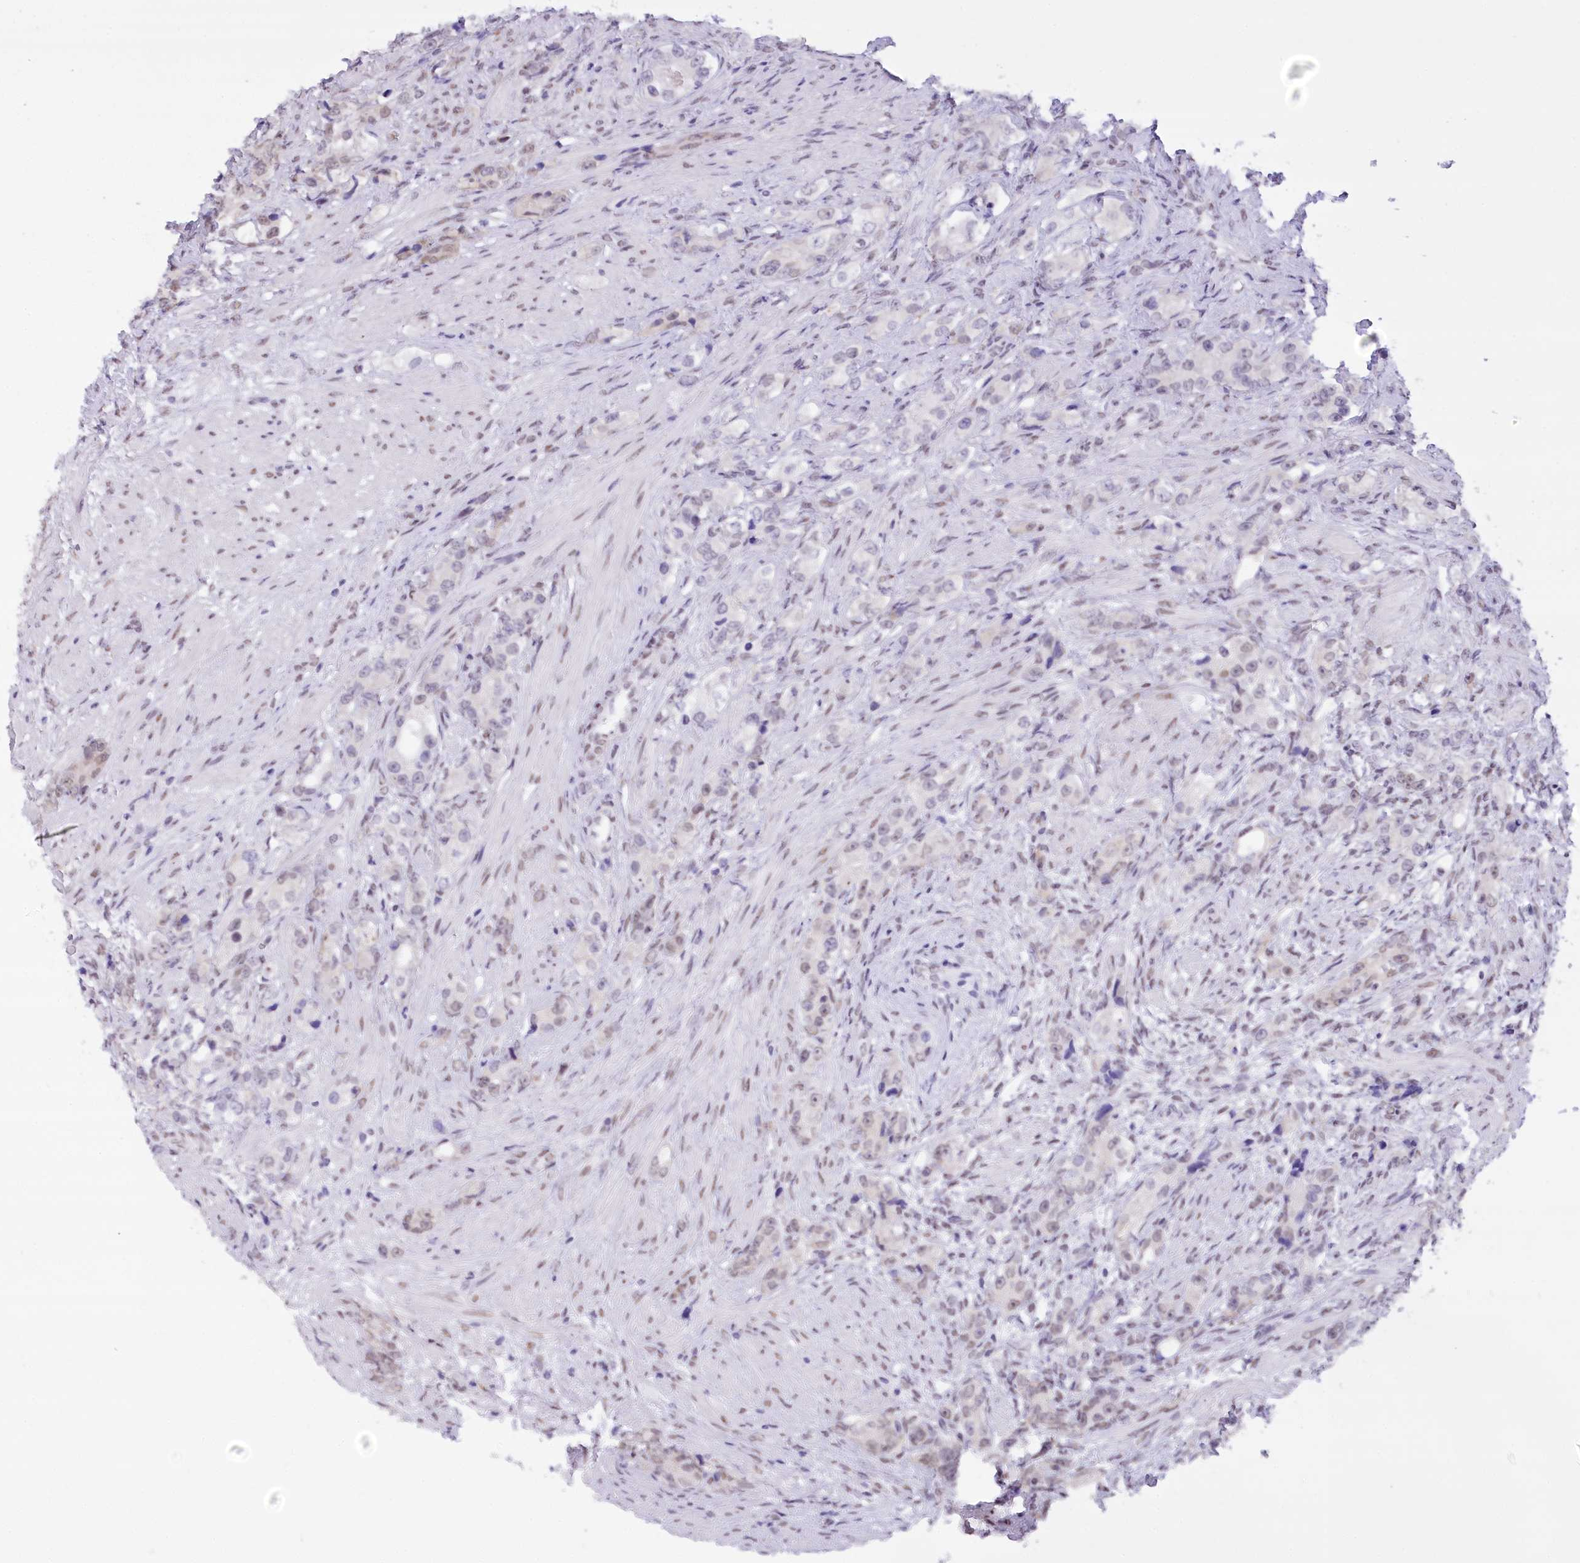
{"staining": {"intensity": "negative", "quantity": "none", "location": "none"}, "tissue": "prostate cancer", "cell_type": "Tumor cells", "image_type": "cancer", "snomed": [{"axis": "morphology", "description": "Adenocarcinoma, High grade"}, {"axis": "topography", "description": "Prostate"}], "caption": "DAB (3,3'-diaminobenzidine) immunohistochemical staining of prostate cancer reveals no significant expression in tumor cells. Brightfield microscopy of immunohistochemistry (IHC) stained with DAB (brown) and hematoxylin (blue), captured at high magnification.", "gene": "HNRNPA0", "patient": {"sex": "male", "age": 63}}